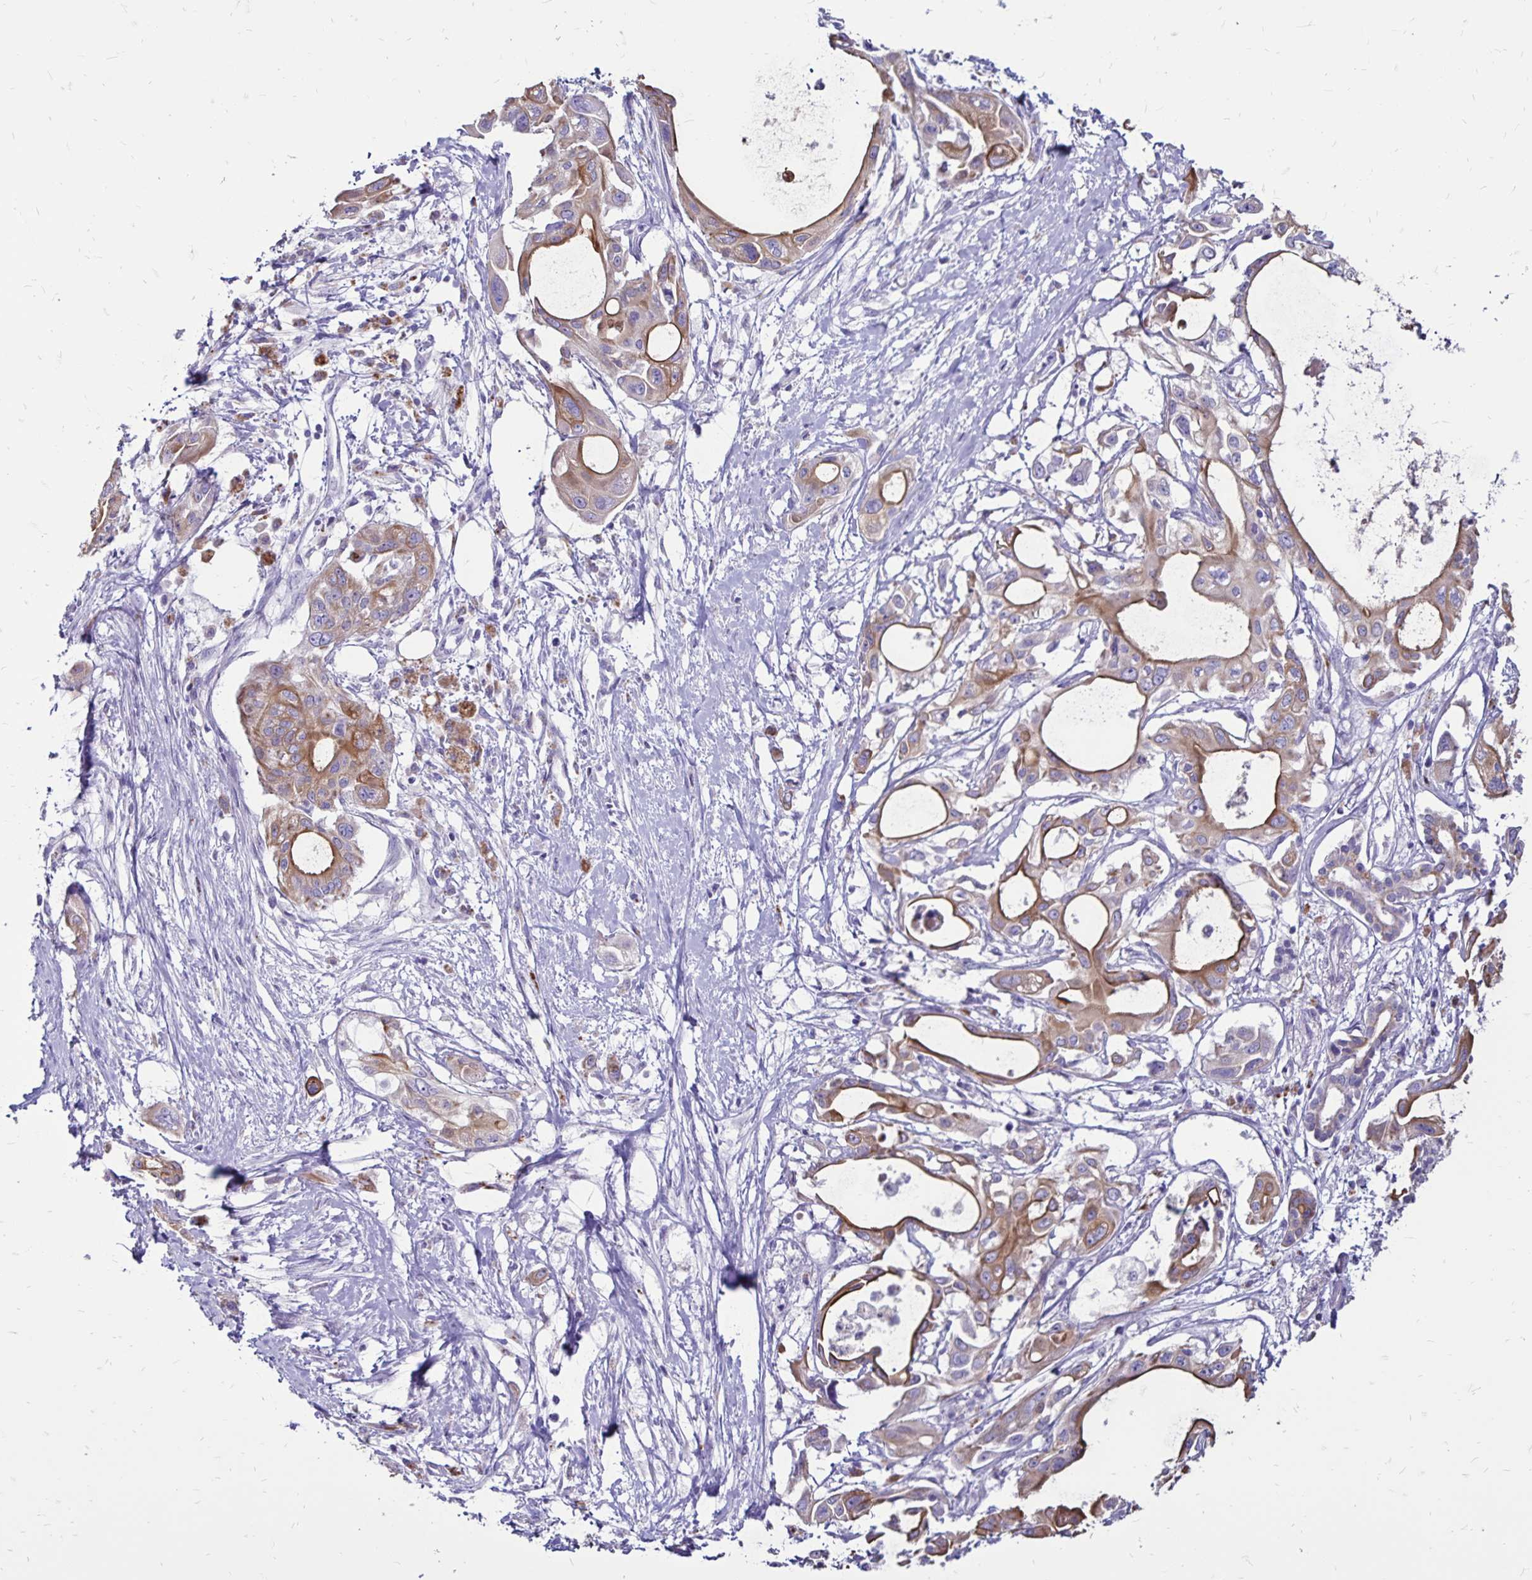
{"staining": {"intensity": "moderate", "quantity": ">75%", "location": "cytoplasmic/membranous"}, "tissue": "pancreatic cancer", "cell_type": "Tumor cells", "image_type": "cancer", "snomed": [{"axis": "morphology", "description": "Adenocarcinoma, NOS"}, {"axis": "topography", "description": "Pancreas"}], "caption": "Pancreatic cancer stained for a protein (brown) reveals moderate cytoplasmic/membranous positive expression in approximately >75% of tumor cells.", "gene": "EVPL", "patient": {"sex": "female", "age": 68}}